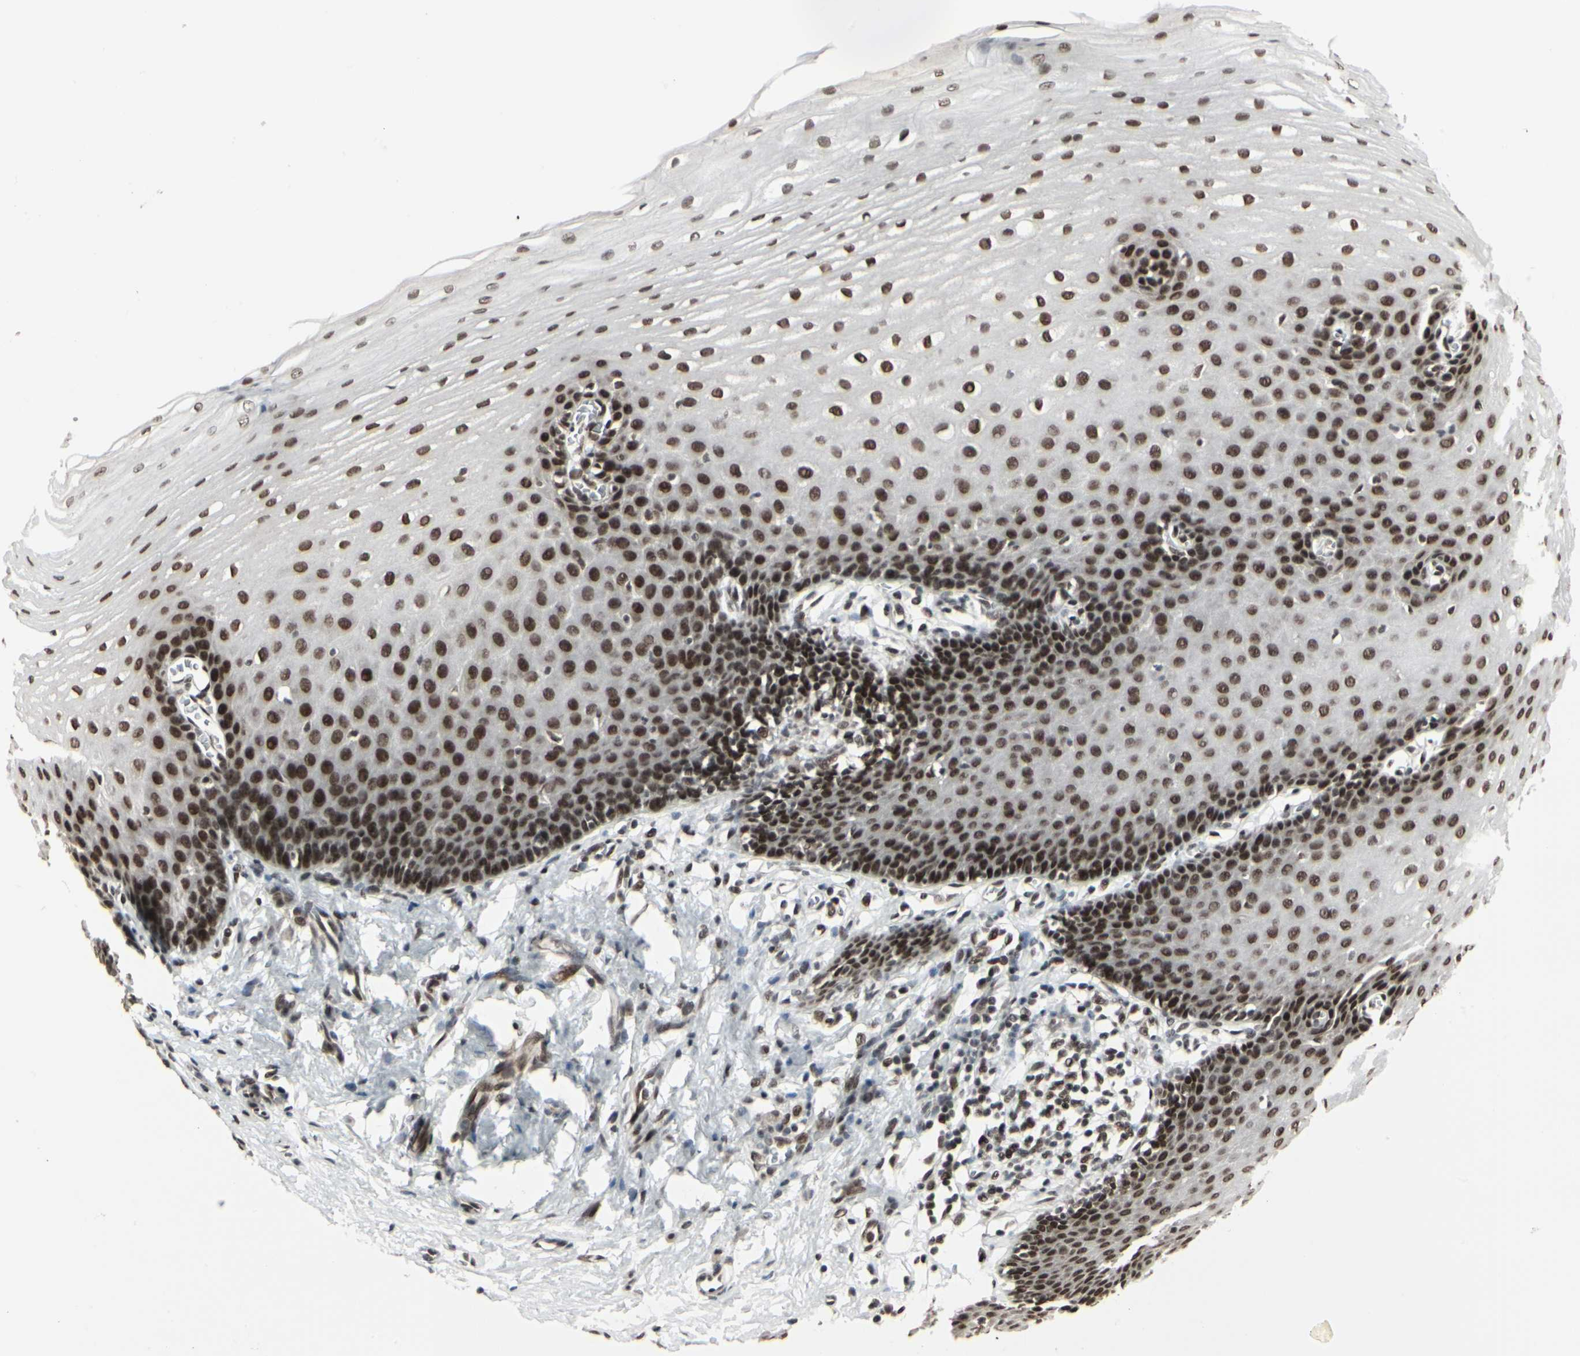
{"staining": {"intensity": "strong", "quantity": ">75%", "location": "nuclear"}, "tissue": "esophagus", "cell_type": "Squamous epithelial cells", "image_type": "normal", "snomed": [{"axis": "morphology", "description": "Normal tissue, NOS"}, {"axis": "topography", "description": "Esophagus"}], "caption": "The histopathology image shows immunohistochemical staining of benign esophagus. There is strong nuclear positivity is seen in about >75% of squamous epithelial cells.", "gene": "HMG20A", "patient": {"sex": "male", "age": 70}}